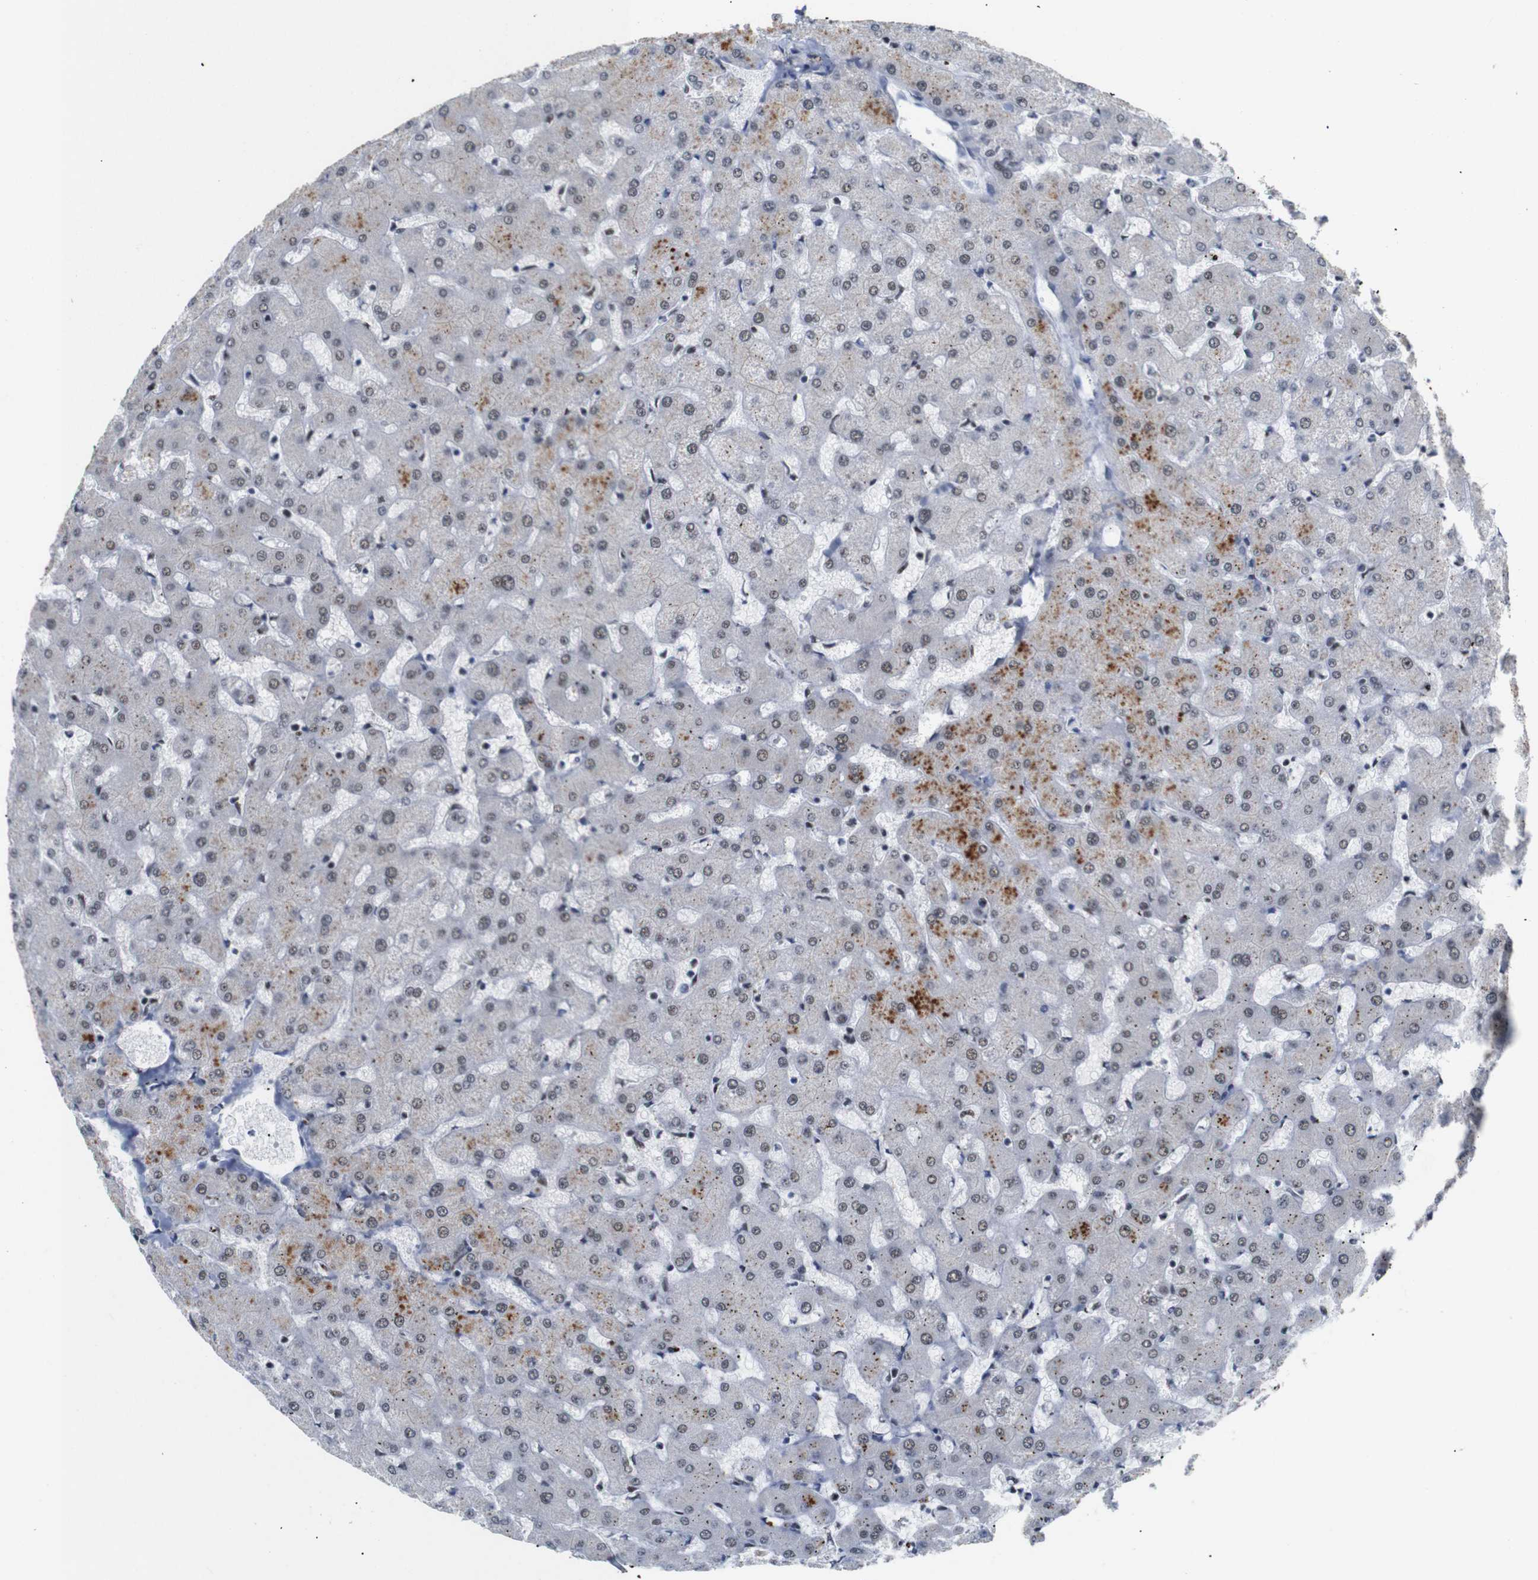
{"staining": {"intensity": "weak", "quantity": "25%-75%", "location": "nuclear"}, "tissue": "liver", "cell_type": "Cholangiocytes", "image_type": "normal", "snomed": [{"axis": "morphology", "description": "Normal tissue, NOS"}, {"axis": "topography", "description": "Liver"}], "caption": "Immunohistochemical staining of unremarkable human liver displays weak nuclear protein staining in approximately 25%-75% of cholangiocytes.", "gene": "PYM1", "patient": {"sex": "female", "age": 63}}